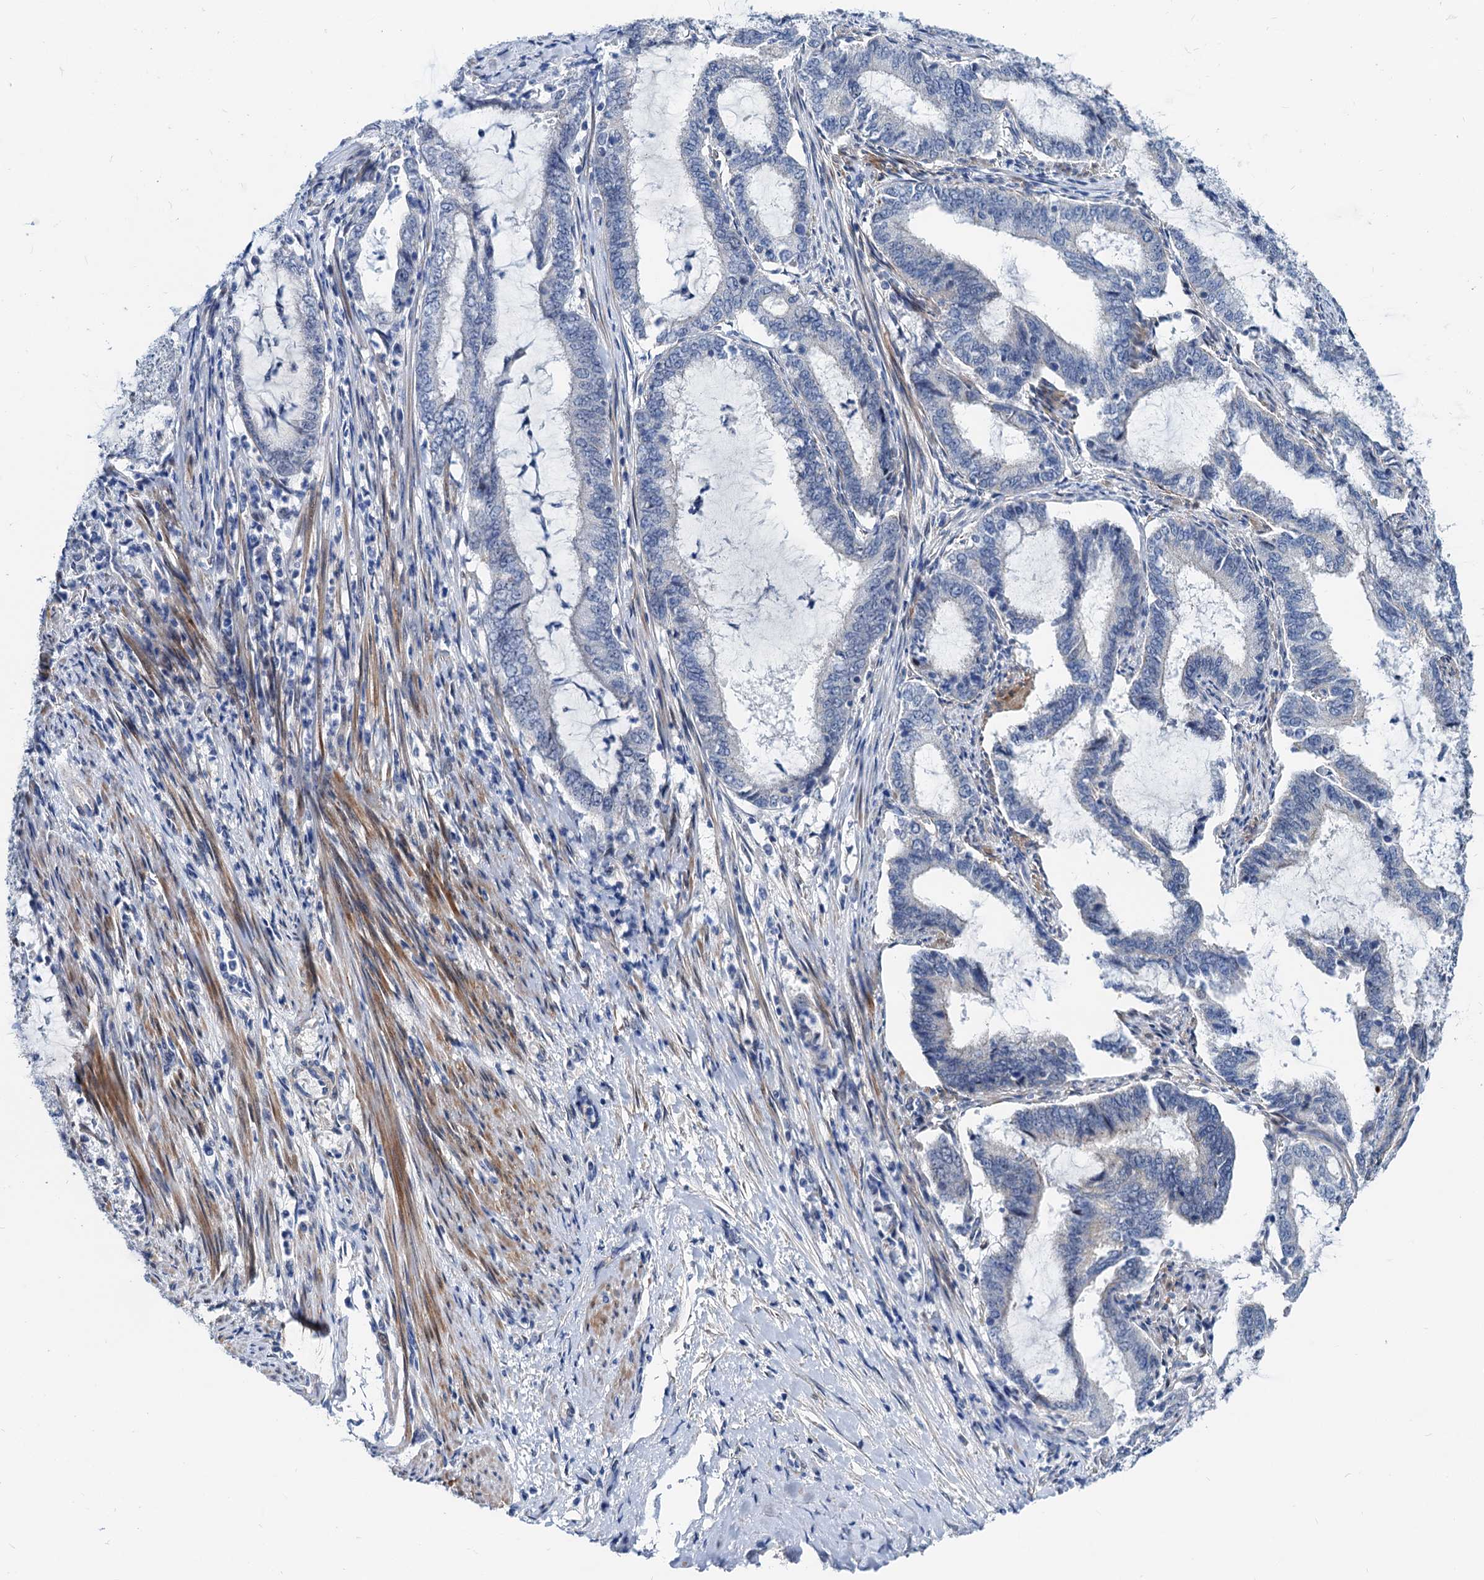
{"staining": {"intensity": "negative", "quantity": "none", "location": "none"}, "tissue": "endometrial cancer", "cell_type": "Tumor cells", "image_type": "cancer", "snomed": [{"axis": "morphology", "description": "Adenocarcinoma, NOS"}, {"axis": "topography", "description": "Endometrium"}], "caption": "Histopathology image shows no significant protein positivity in tumor cells of endometrial cancer. (DAB (3,3'-diaminobenzidine) IHC with hematoxylin counter stain).", "gene": "HSF2", "patient": {"sex": "female", "age": 51}}